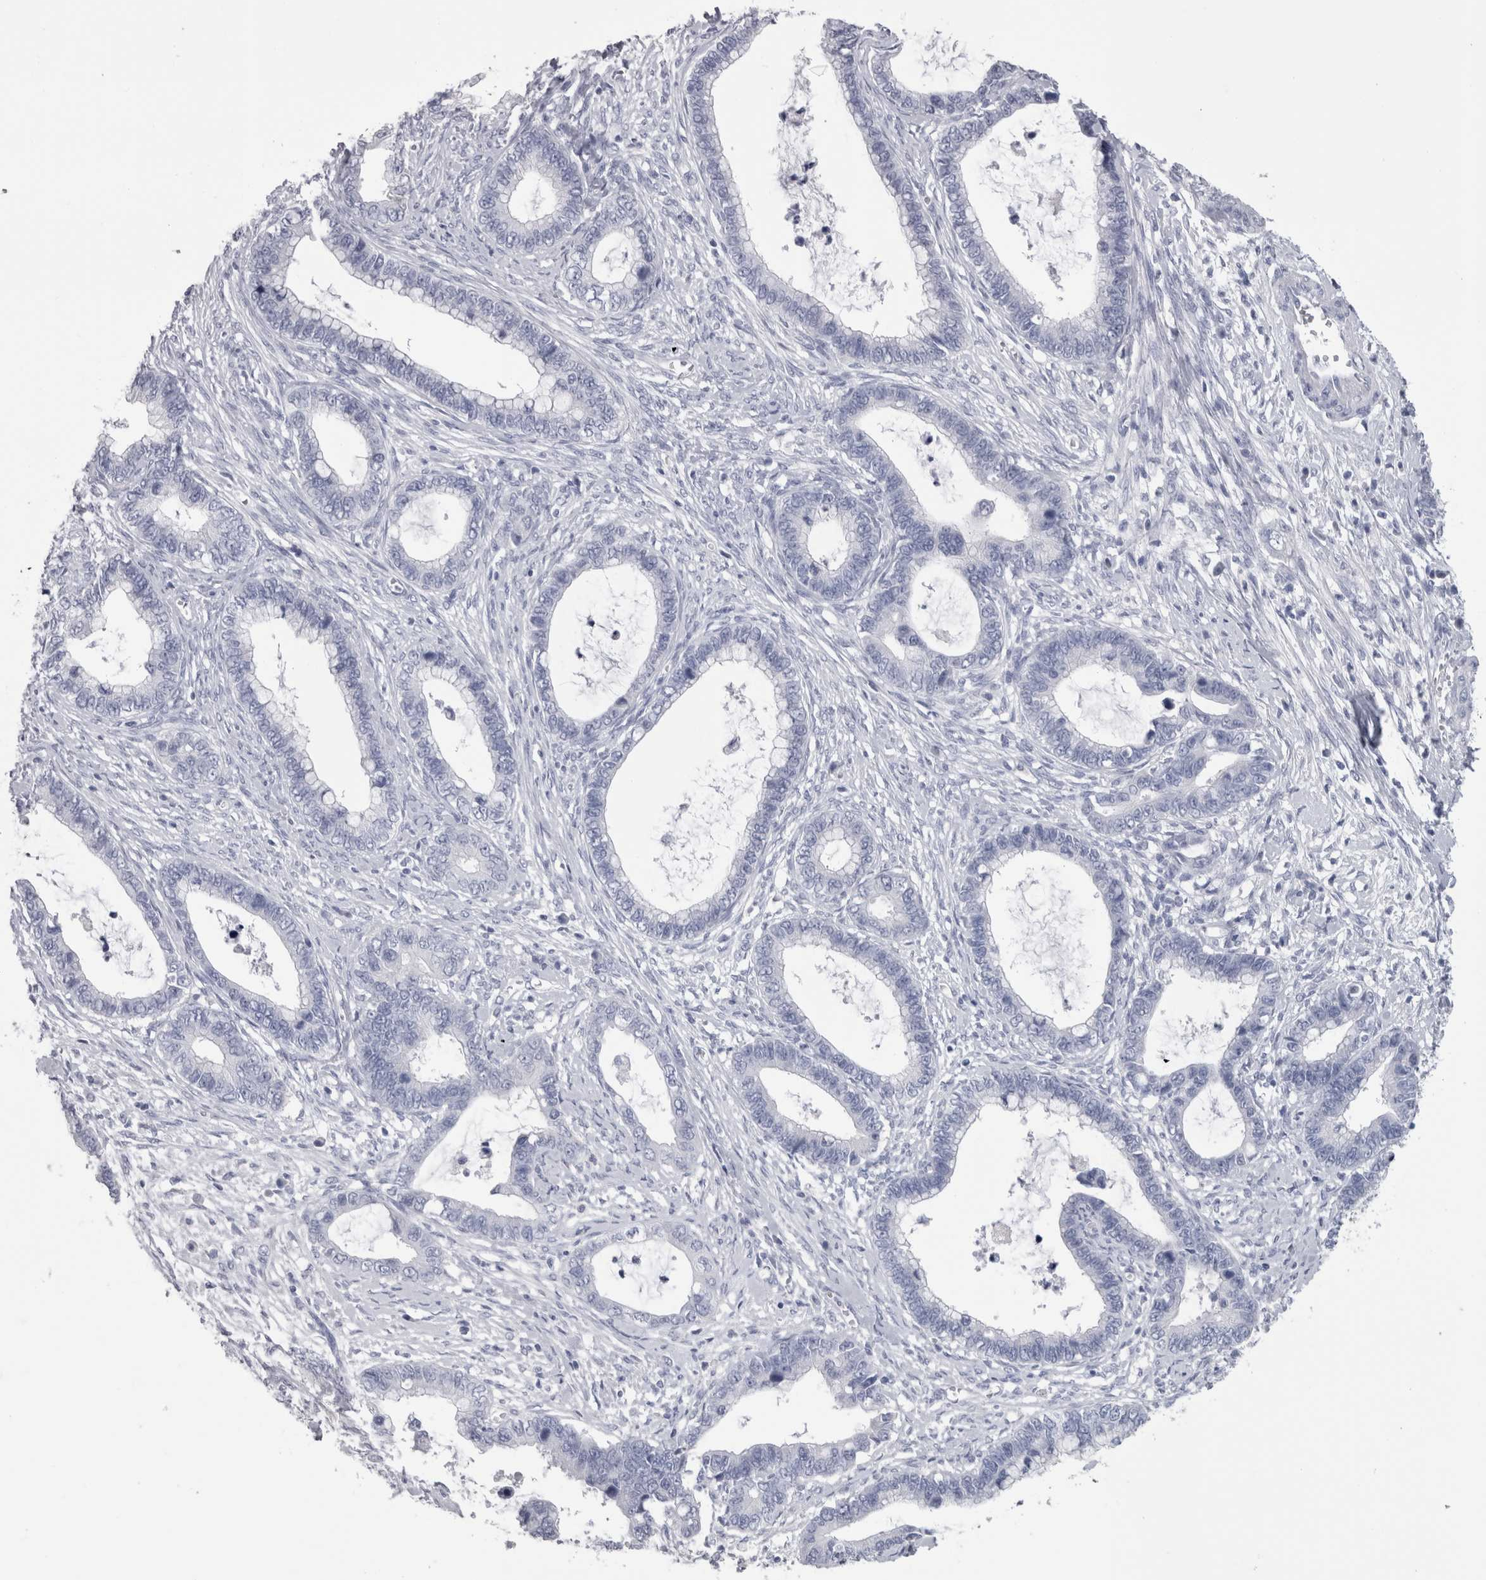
{"staining": {"intensity": "negative", "quantity": "none", "location": "none"}, "tissue": "cervical cancer", "cell_type": "Tumor cells", "image_type": "cancer", "snomed": [{"axis": "morphology", "description": "Adenocarcinoma, NOS"}, {"axis": "topography", "description": "Cervix"}], "caption": "This is a histopathology image of IHC staining of cervical cancer, which shows no staining in tumor cells. The staining is performed using DAB (3,3'-diaminobenzidine) brown chromogen with nuclei counter-stained in using hematoxylin.", "gene": "PTH", "patient": {"sex": "female", "age": 44}}